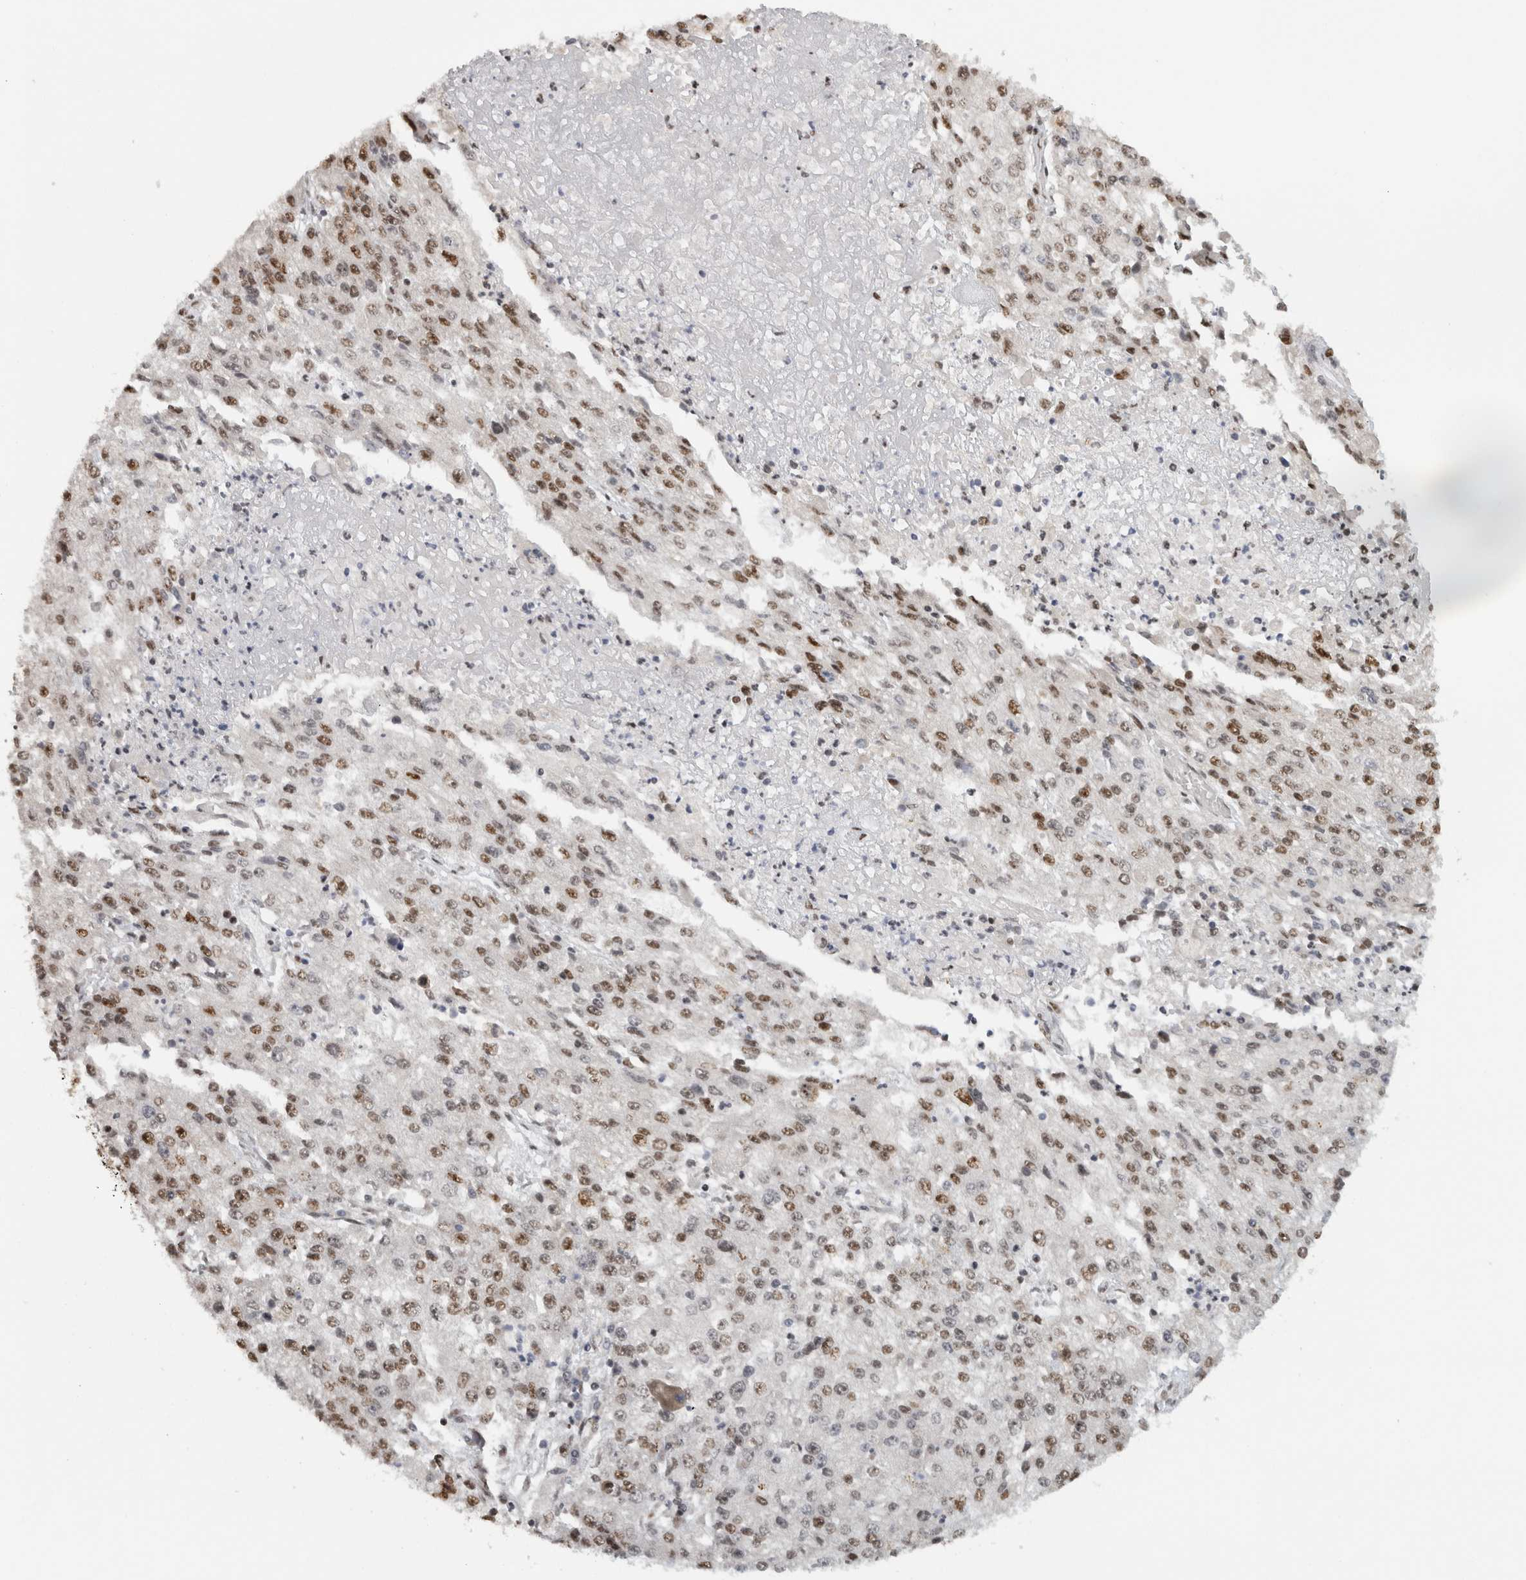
{"staining": {"intensity": "moderate", "quantity": "25%-75%", "location": "nuclear"}, "tissue": "endometrial cancer", "cell_type": "Tumor cells", "image_type": "cancer", "snomed": [{"axis": "morphology", "description": "Adenocarcinoma, NOS"}, {"axis": "topography", "description": "Endometrium"}], "caption": "Endometrial cancer (adenocarcinoma) stained with immunohistochemistry (IHC) shows moderate nuclear positivity in about 25%-75% of tumor cells.", "gene": "EBNA1BP2", "patient": {"sex": "female", "age": 49}}